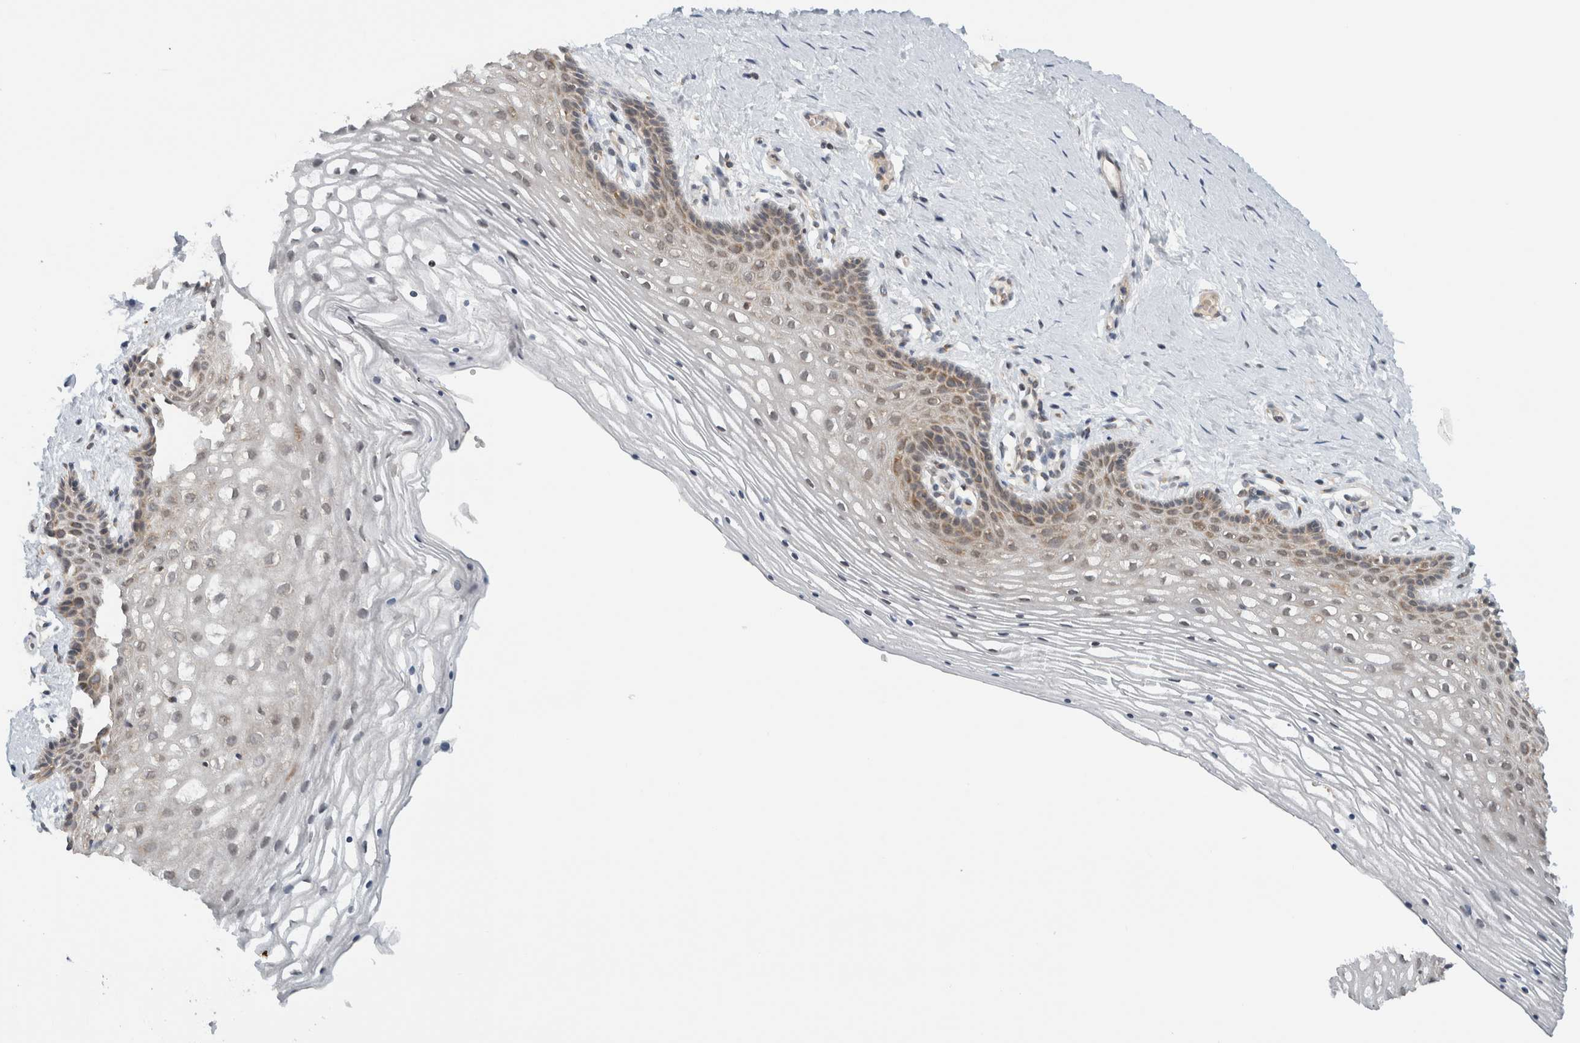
{"staining": {"intensity": "moderate", "quantity": "<25%", "location": "cytoplasmic/membranous"}, "tissue": "vagina", "cell_type": "Squamous epithelial cells", "image_type": "normal", "snomed": [{"axis": "morphology", "description": "Normal tissue, NOS"}, {"axis": "topography", "description": "Vagina"}], "caption": "The photomicrograph shows a brown stain indicating the presence of a protein in the cytoplasmic/membranous of squamous epithelial cells in vagina.", "gene": "CMC2", "patient": {"sex": "female", "age": 32}}